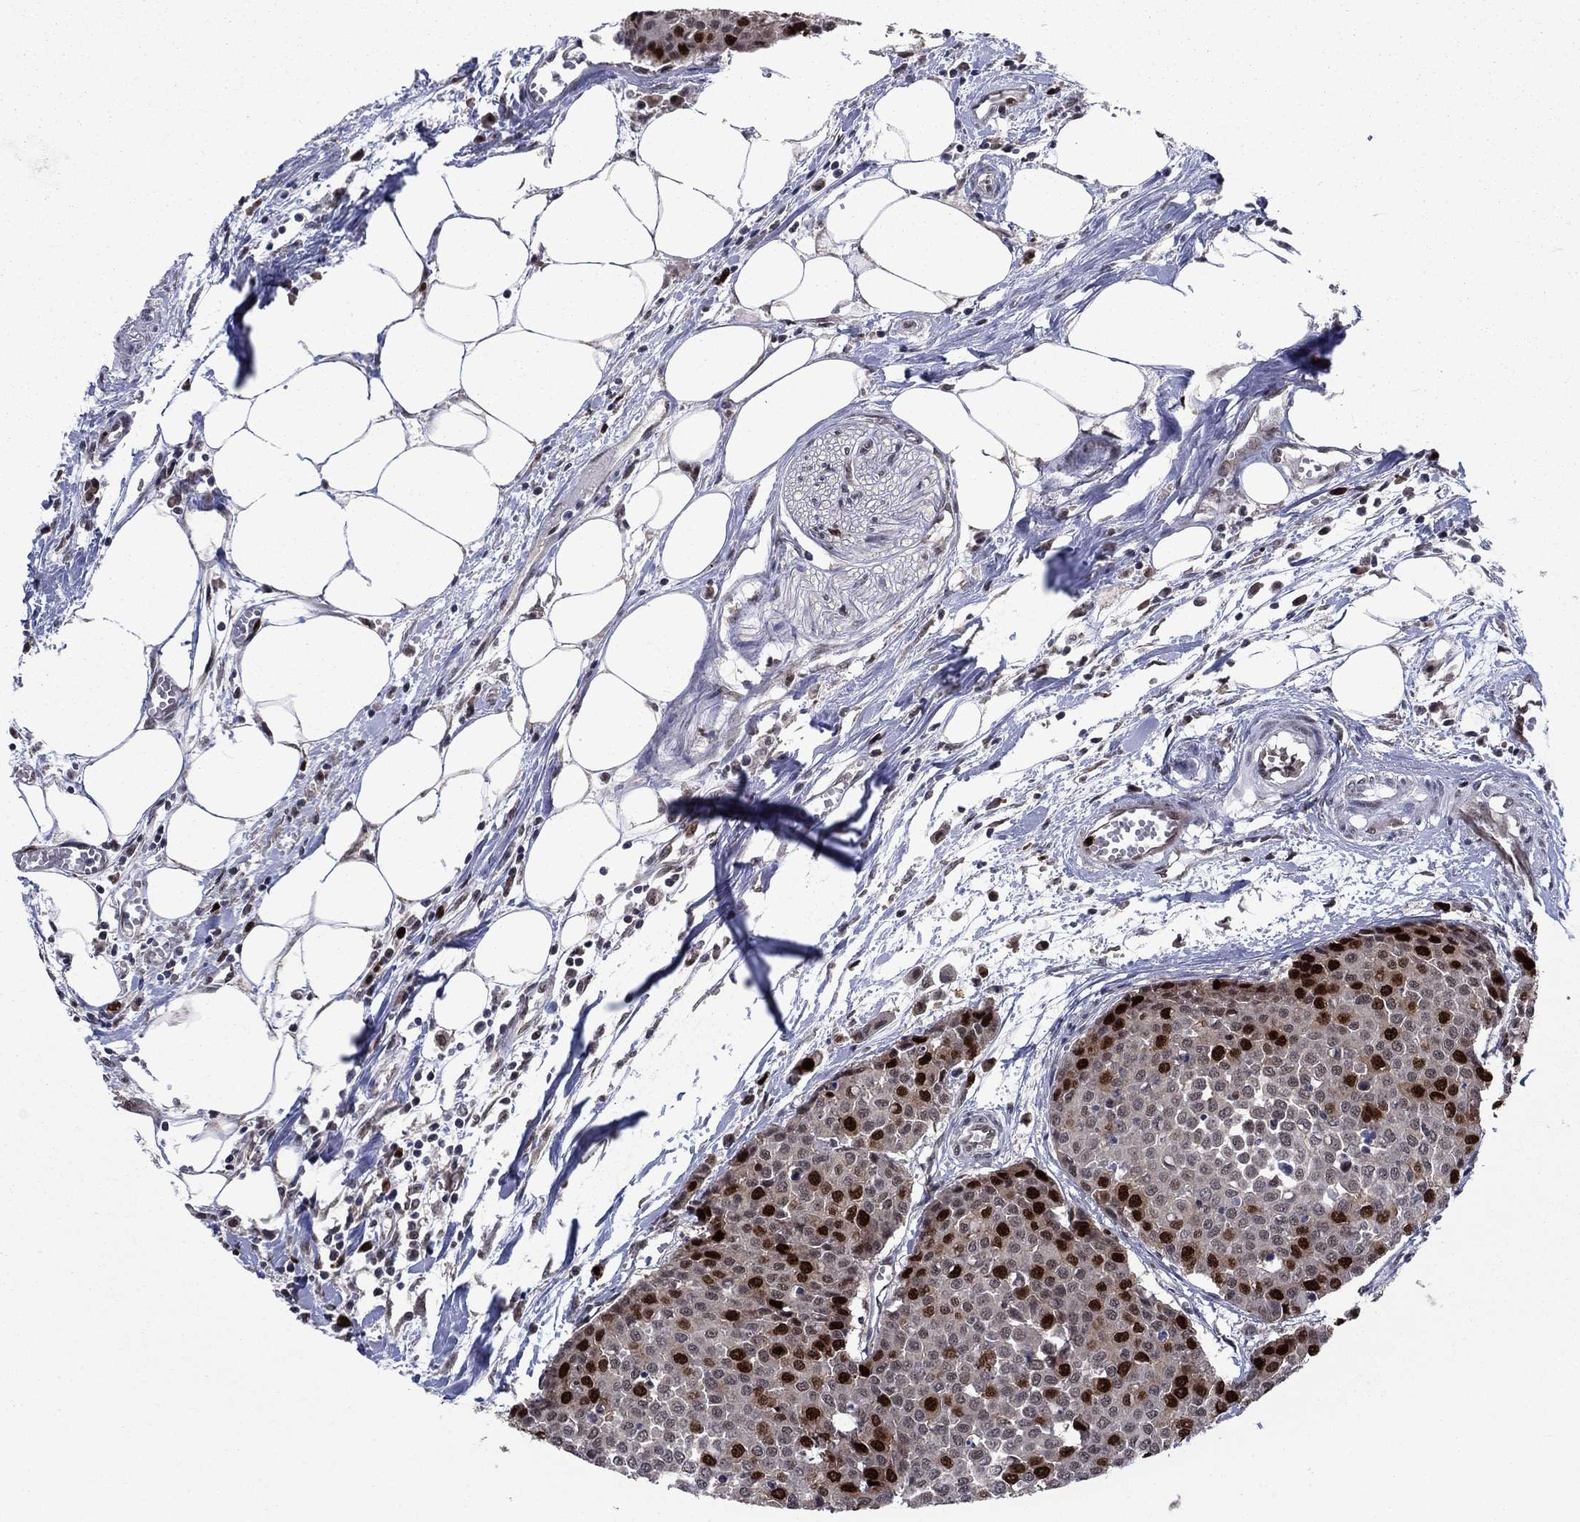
{"staining": {"intensity": "strong", "quantity": "25%-75%", "location": "nuclear"}, "tissue": "carcinoid", "cell_type": "Tumor cells", "image_type": "cancer", "snomed": [{"axis": "morphology", "description": "Carcinoid, malignant, NOS"}, {"axis": "topography", "description": "Colon"}], "caption": "Human carcinoid stained for a protein (brown) displays strong nuclear positive staining in approximately 25%-75% of tumor cells.", "gene": "CDCA5", "patient": {"sex": "male", "age": 81}}